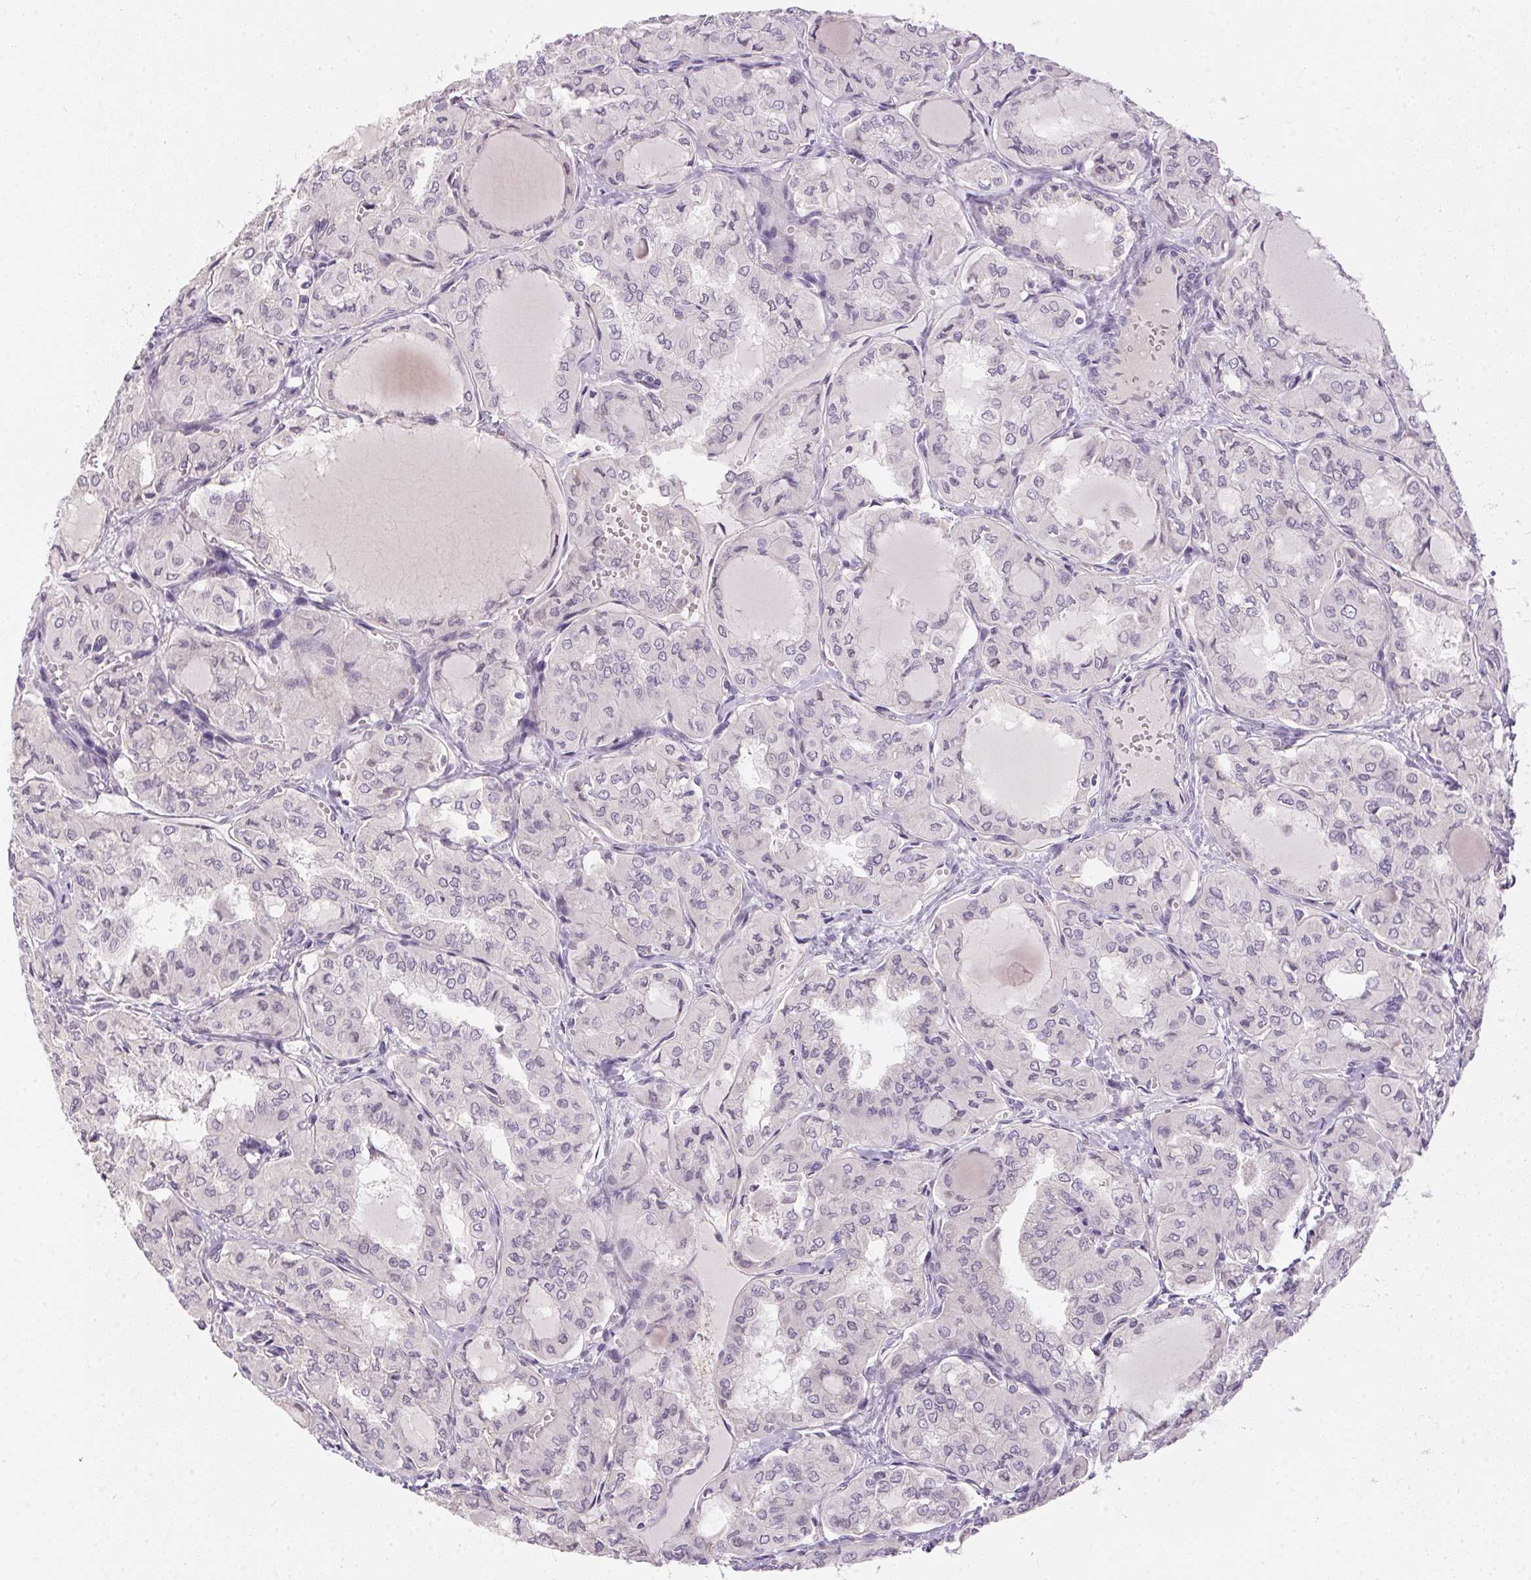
{"staining": {"intensity": "negative", "quantity": "none", "location": "none"}, "tissue": "thyroid cancer", "cell_type": "Tumor cells", "image_type": "cancer", "snomed": [{"axis": "morphology", "description": "Papillary adenocarcinoma, NOS"}, {"axis": "topography", "description": "Thyroid gland"}], "caption": "Thyroid cancer stained for a protein using immunohistochemistry shows no staining tumor cells.", "gene": "TTC23L", "patient": {"sex": "male", "age": 20}}